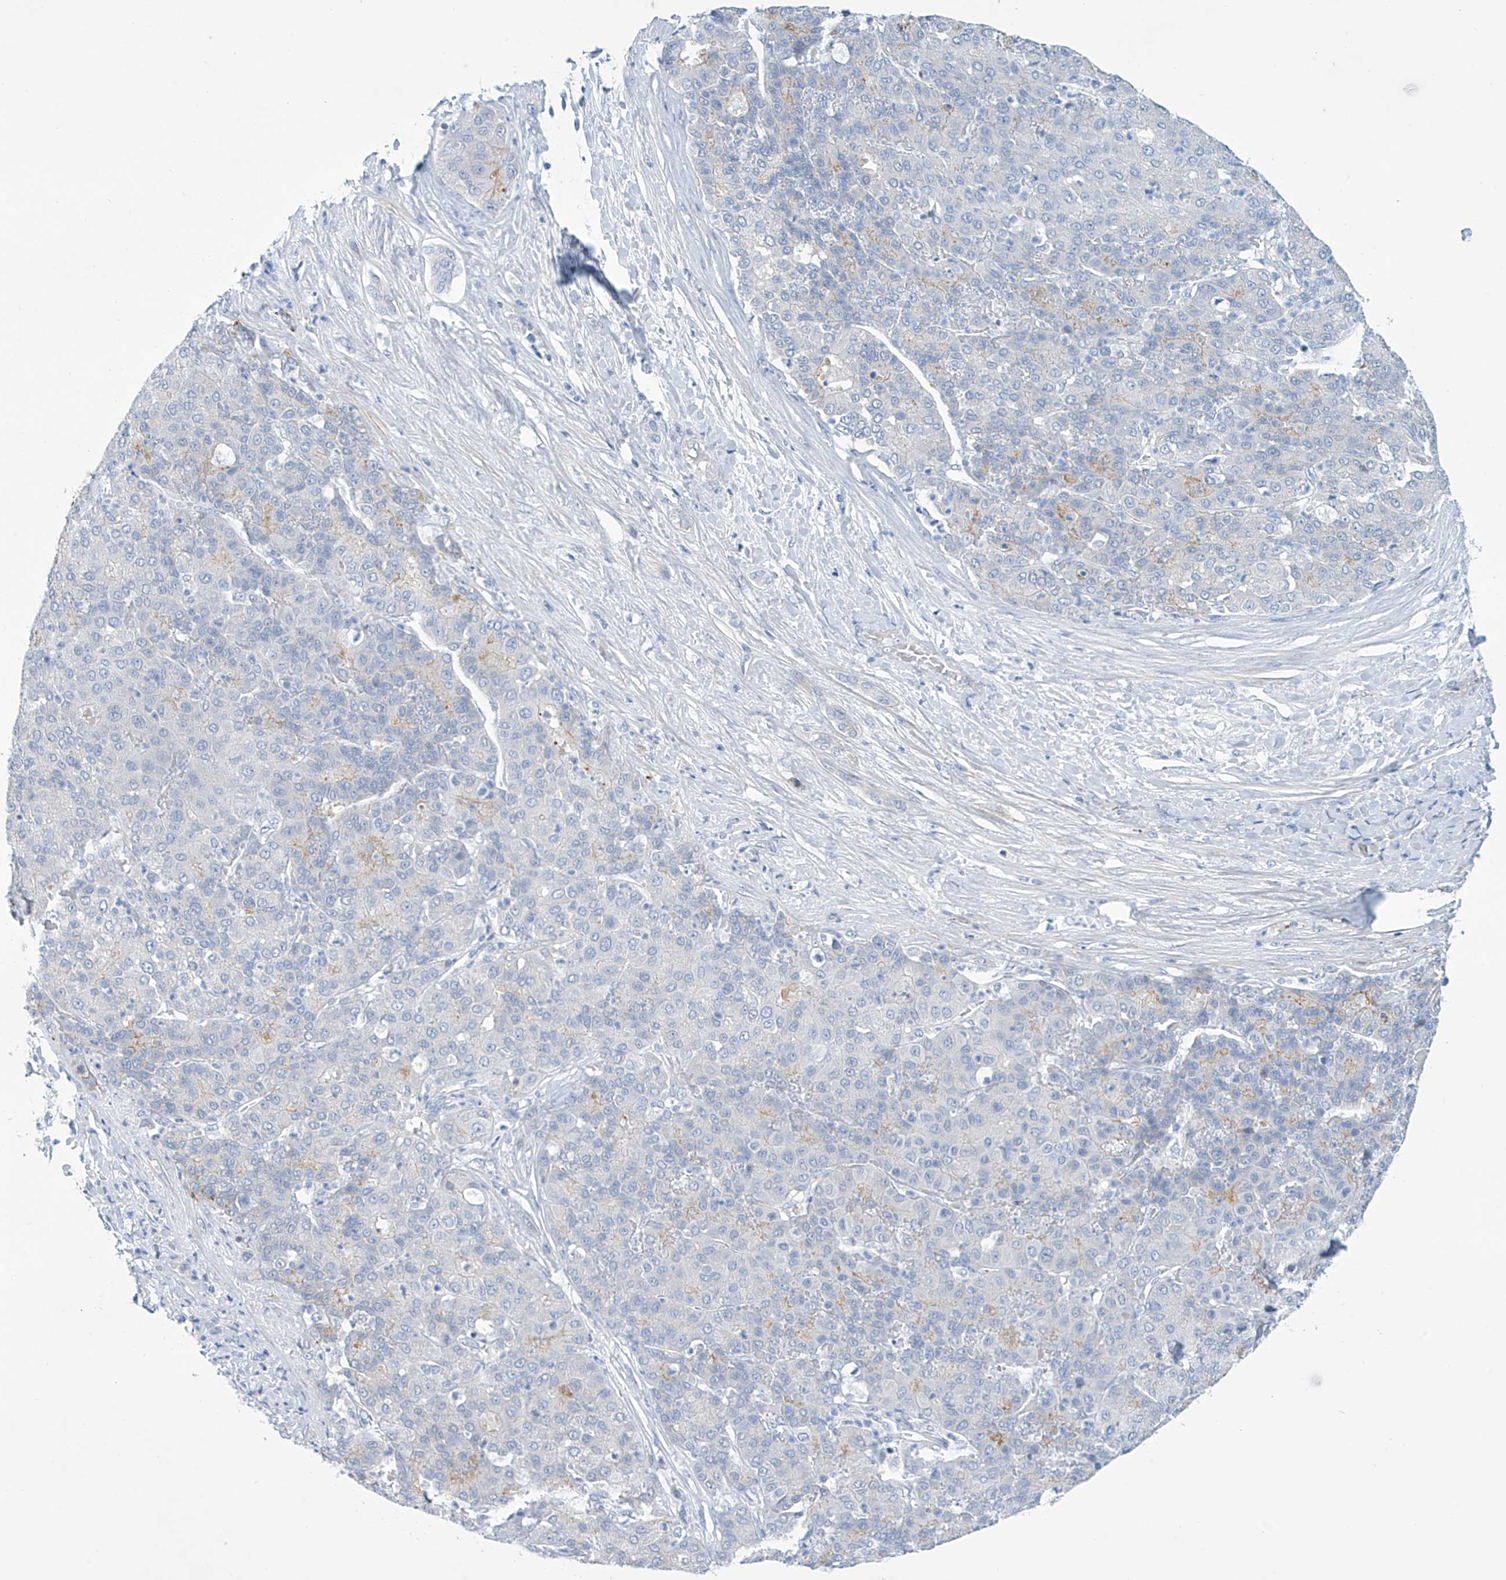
{"staining": {"intensity": "negative", "quantity": "none", "location": "none"}, "tissue": "liver cancer", "cell_type": "Tumor cells", "image_type": "cancer", "snomed": [{"axis": "morphology", "description": "Carcinoma, Hepatocellular, NOS"}, {"axis": "topography", "description": "Liver"}], "caption": "Immunohistochemistry (IHC) of liver cancer demonstrates no staining in tumor cells. (IHC, brightfield microscopy, high magnification).", "gene": "SLC35A5", "patient": {"sex": "male", "age": 65}}